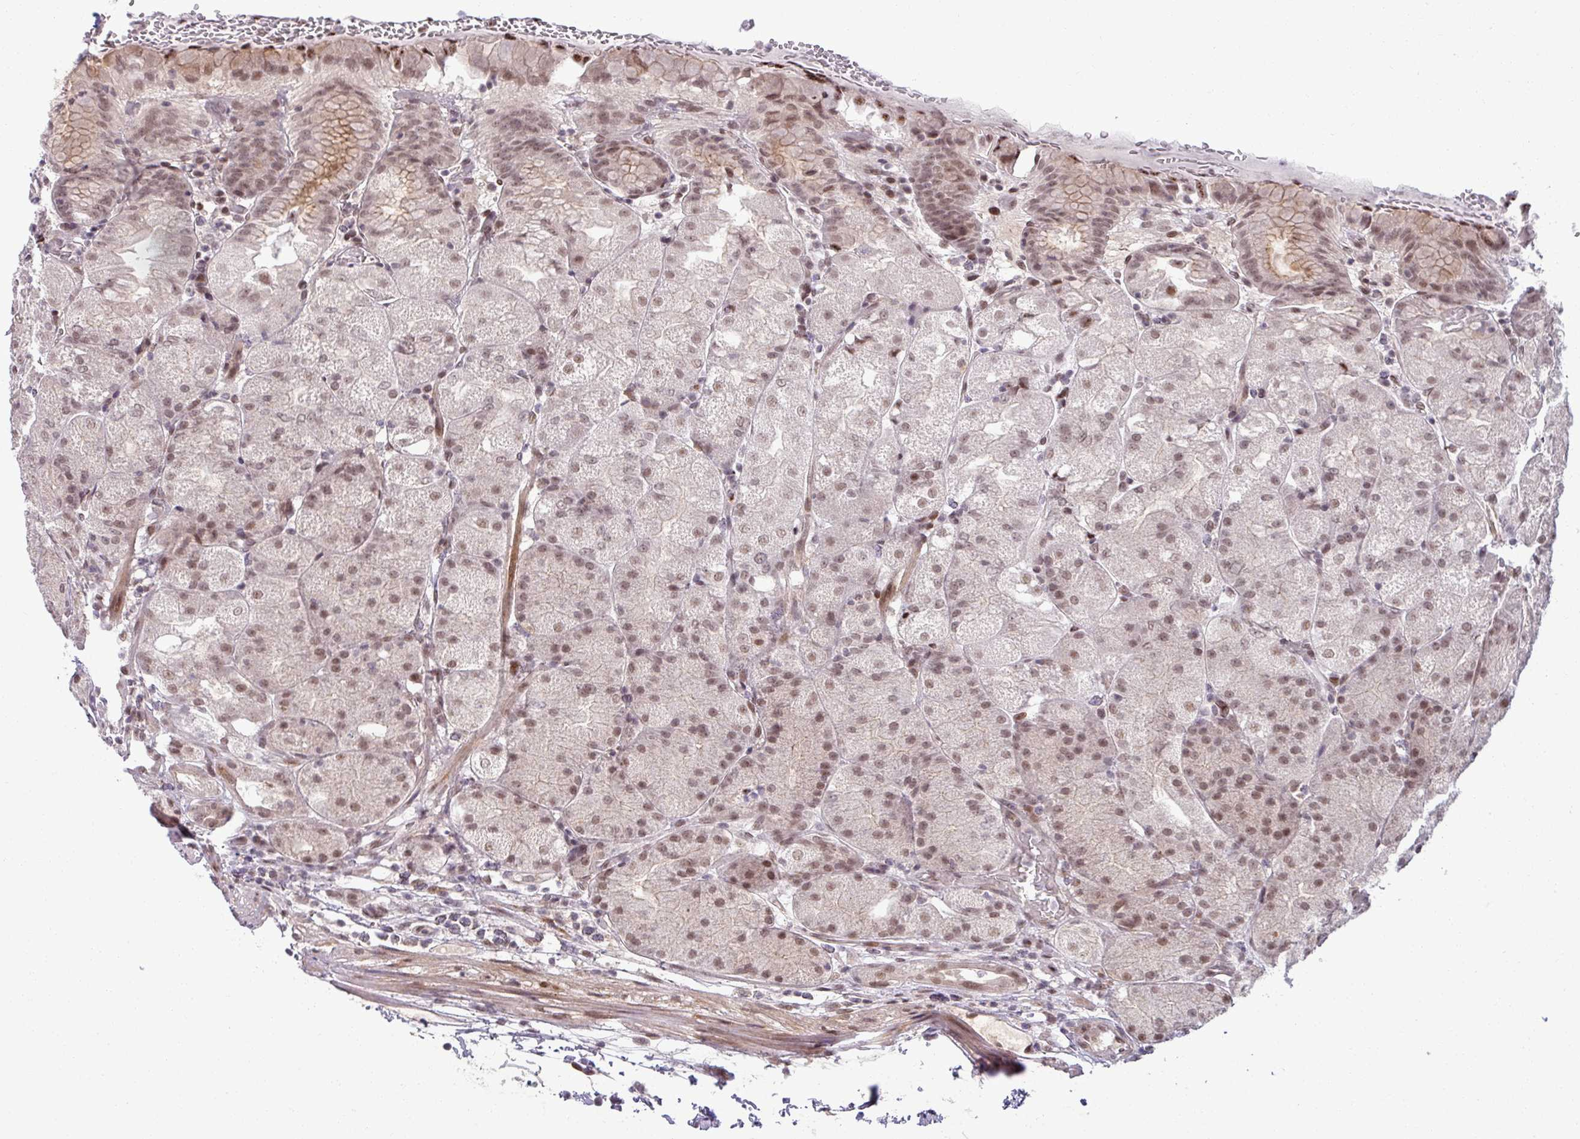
{"staining": {"intensity": "moderate", "quantity": ">75%", "location": "nuclear"}, "tissue": "stomach", "cell_type": "Glandular cells", "image_type": "normal", "snomed": [{"axis": "morphology", "description": "Normal tissue, NOS"}, {"axis": "topography", "description": "Stomach, upper"}, {"axis": "topography", "description": "Stomach, lower"}], "caption": "Benign stomach demonstrates moderate nuclear staining in approximately >75% of glandular cells The staining was performed using DAB (3,3'-diaminobenzidine), with brown indicating positive protein expression. Nuclei are stained blue with hematoxylin..", "gene": "PTPN20", "patient": {"sex": "male", "age": 62}}